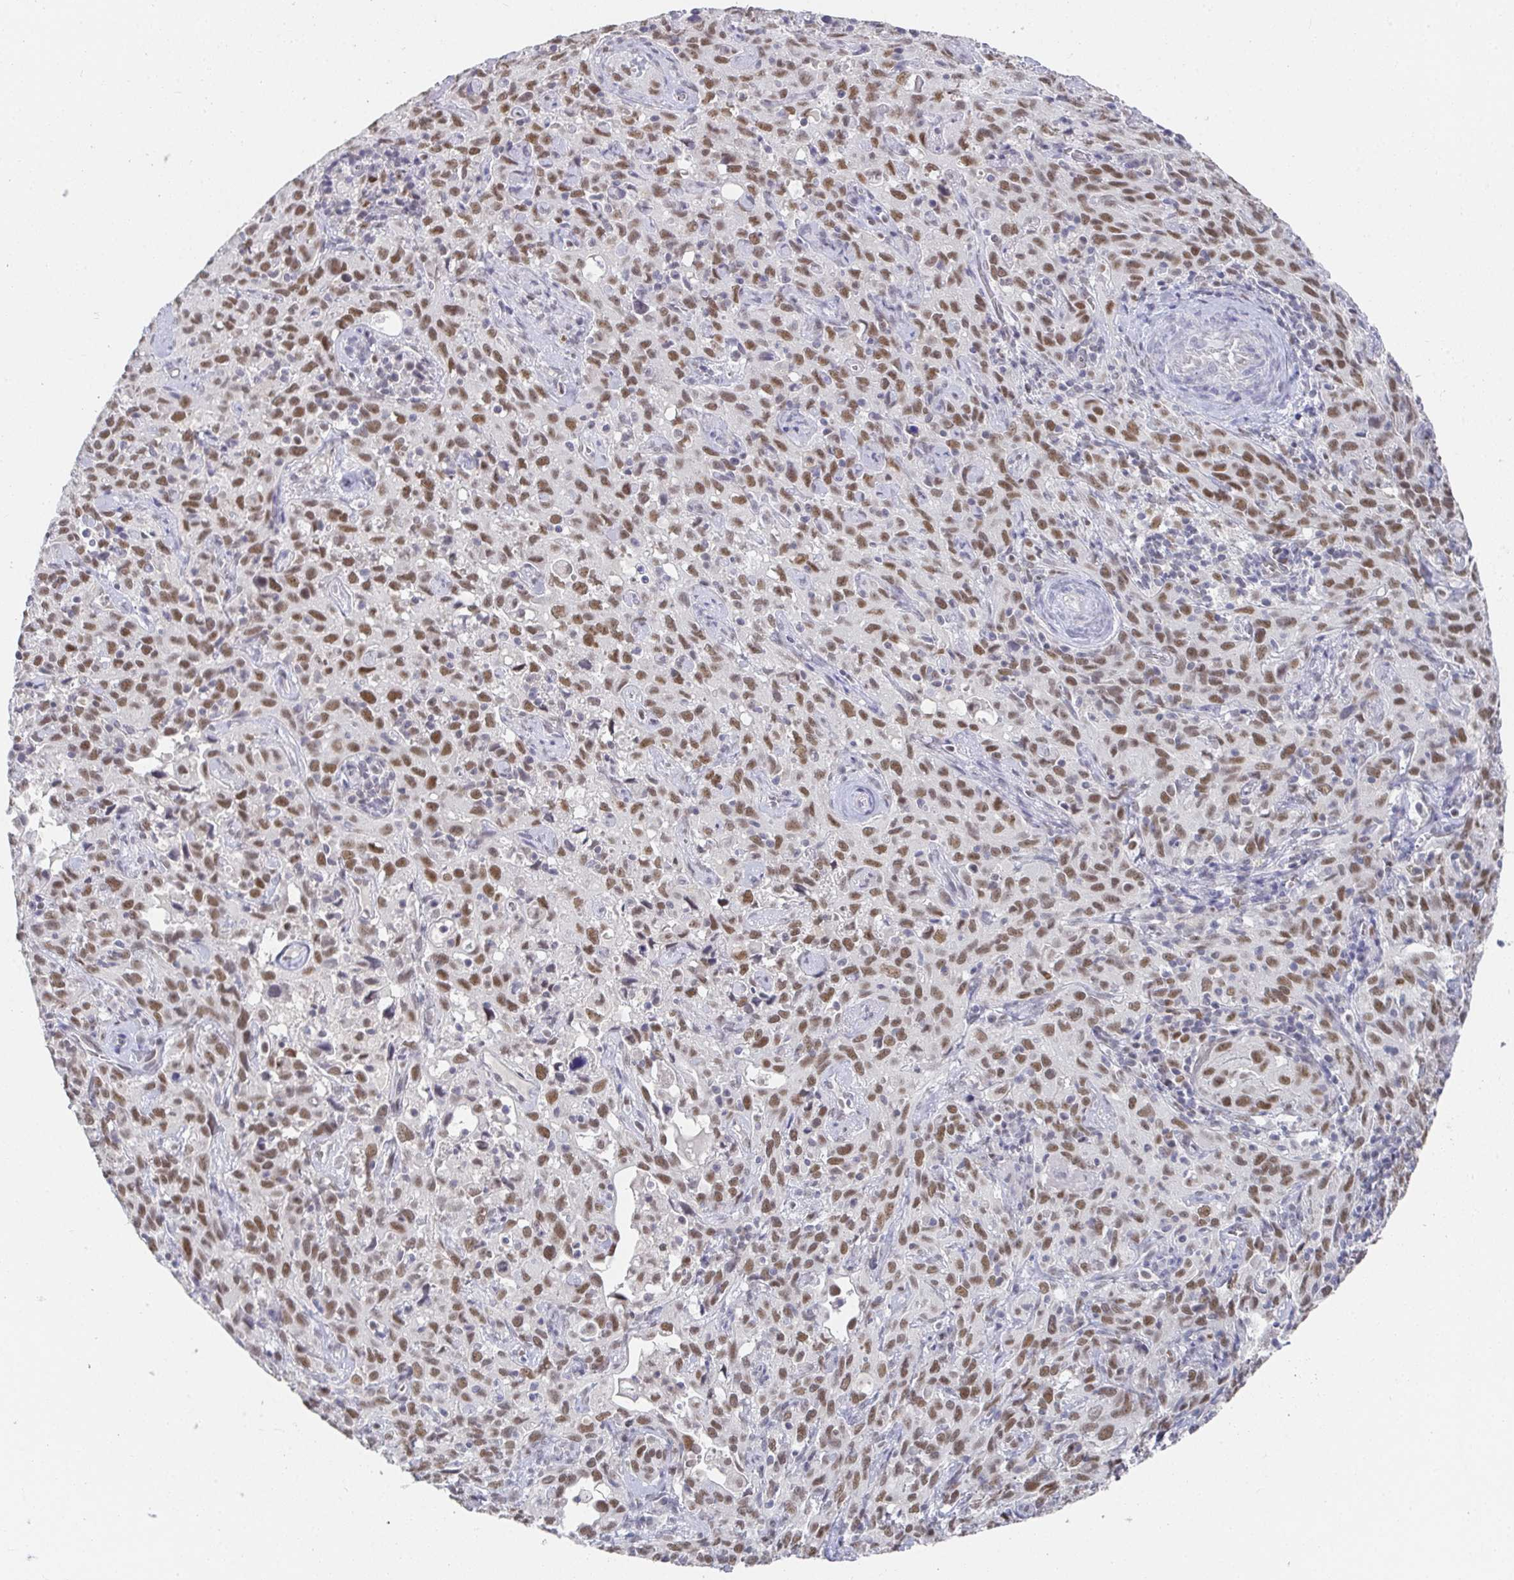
{"staining": {"intensity": "moderate", "quantity": ">75%", "location": "nuclear"}, "tissue": "cervical cancer", "cell_type": "Tumor cells", "image_type": "cancer", "snomed": [{"axis": "morphology", "description": "Normal tissue, NOS"}, {"axis": "morphology", "description": "Squamous cell carcinoma, NOS"}, {"axis": "topography", "description": "Cervix"}], "caption": "Immunohistochemical staining of human cervical squamous cell carcinoma reveals moderate nuclear protein expression in approximately >75% of tumor cells. (Brightfield microscopy of DAB IHC at high magnification).", "gene": "RCOR1", "patient": {"sex": "female", "age": 51}}